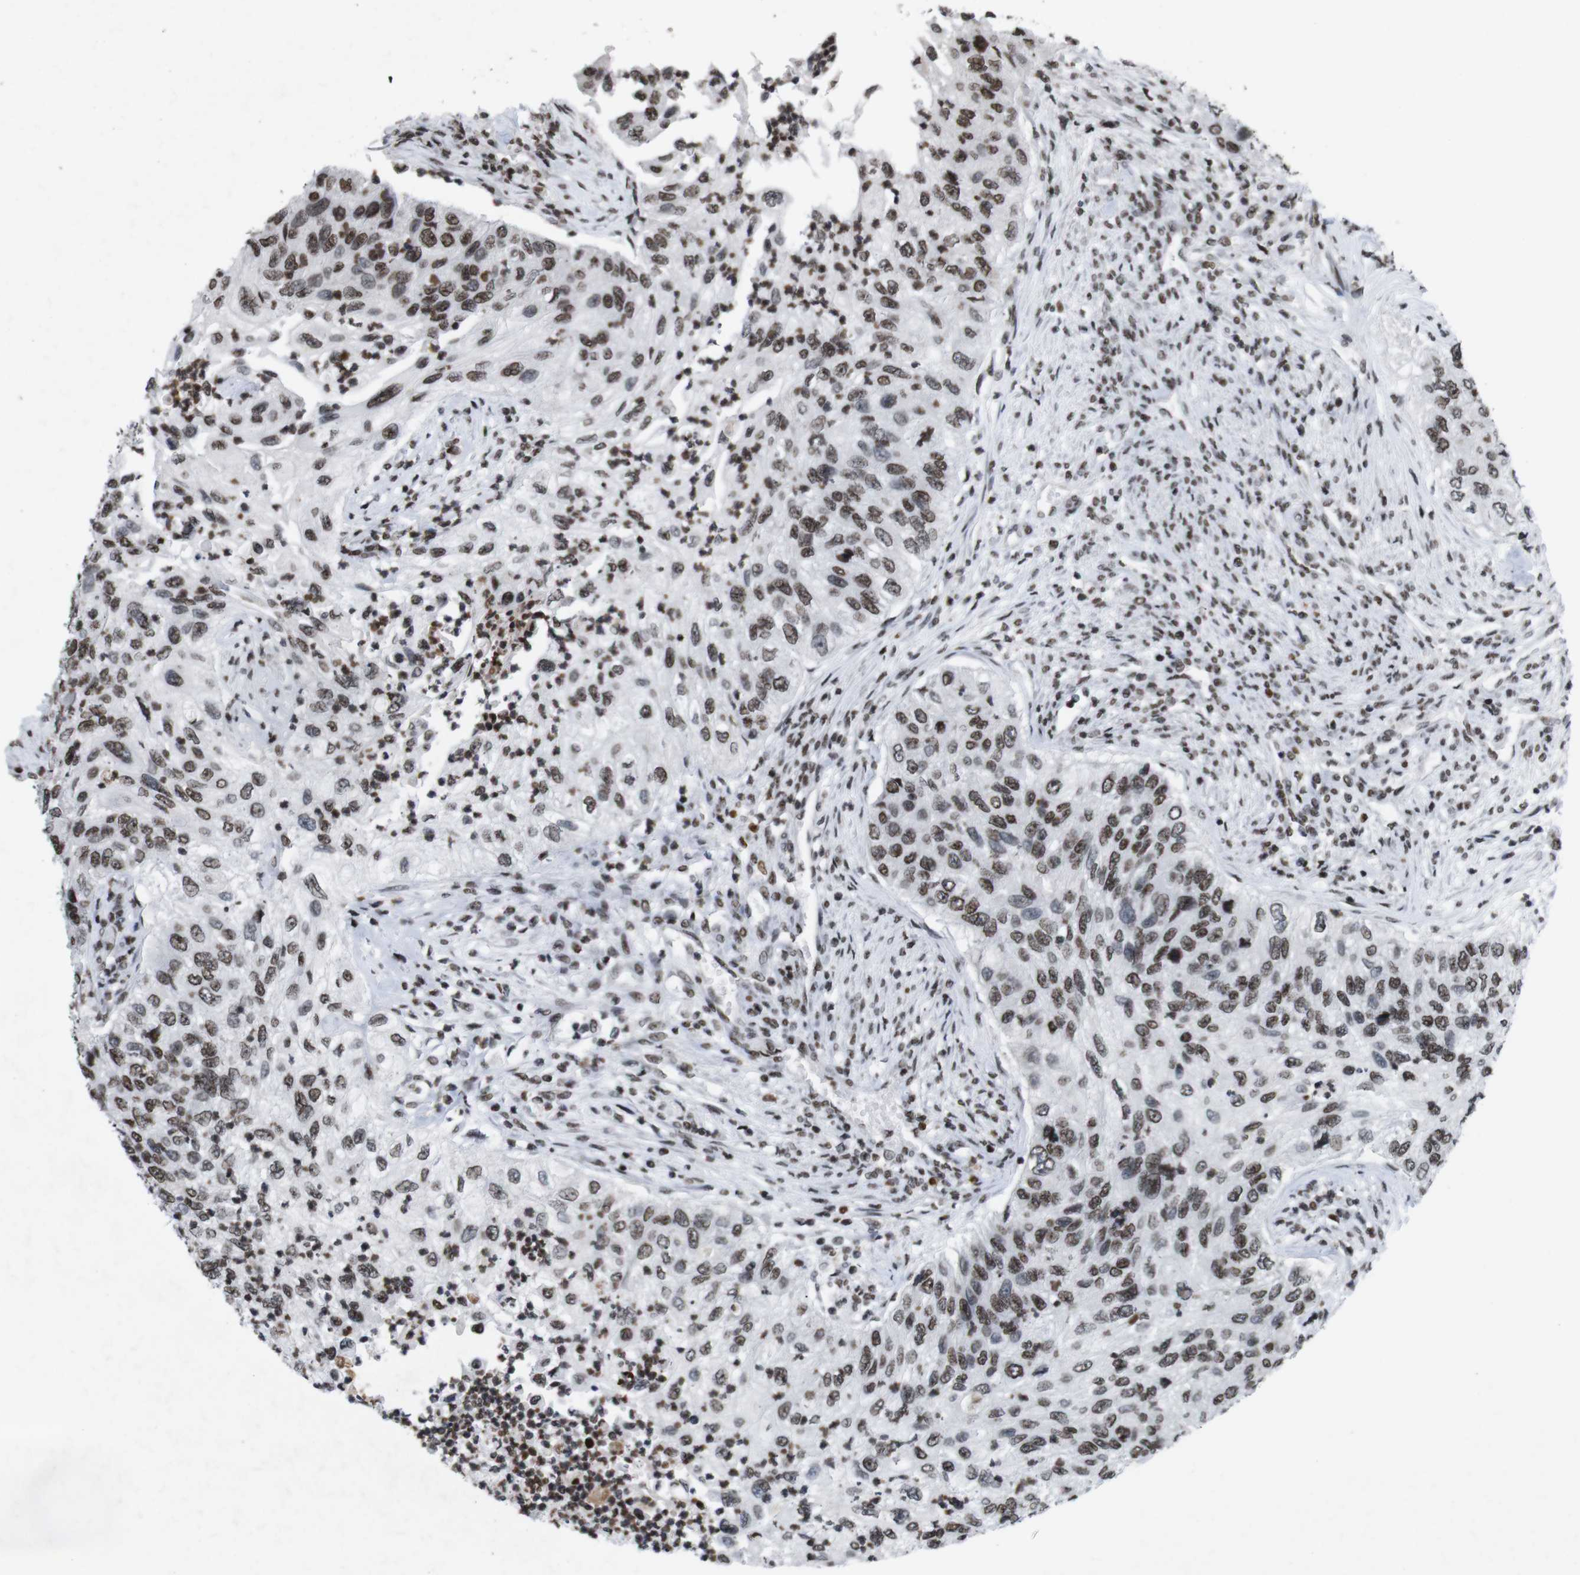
{"staining": {"intensity": "moderate", "quantity": ">75%", "location": "nuclear"}, "tissue": "urothelial cancer", "cell_type": "Tumor cells", "image_type": "cancer", "snomed": [{"axis": "morphology", "description": "Urothelial carcinoma, High grade"}, {"axis": "topography", "description": "Urinary bladder"}], "caption": "Urothelial cancer was stained to show a protein in brown. There is medium levels of moderate nuclear expression in about >75% of tumor cells.", "gene": "MAGEH1", "patient": {"sex": "female", "age": 60}}